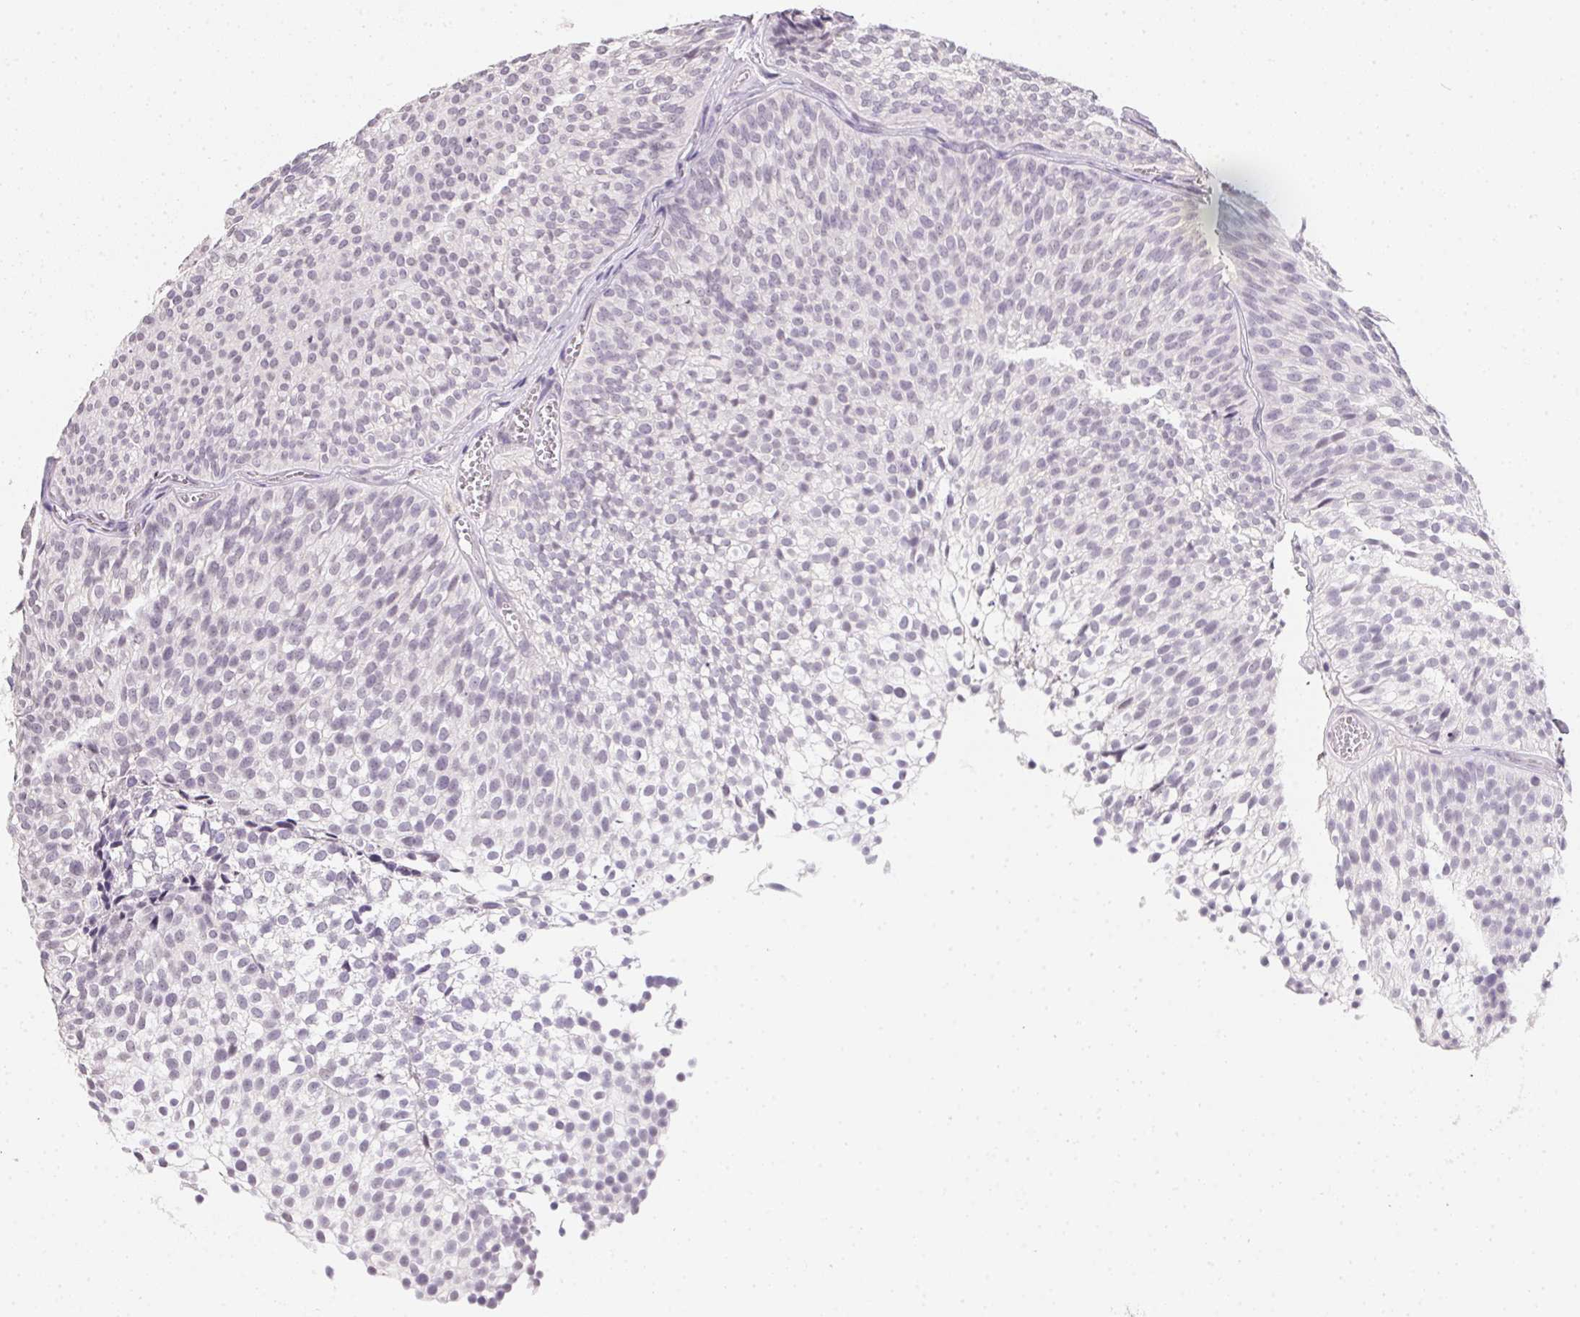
{"staining": {"intensity": "negative", "quantity": "none", "location": "none"}, "tissue": "urothelial cancer", "cell_type": "Tumor cells", "image_type": "cancer", "snomed": [{"axis": "morphology", "description": "Urothelial carcinoma, Low grade"}, {"axis": "topography", "description": "Urinary bladder"}], "caption": "This is a photomicrograph of immunohistochemistry staining of low-grade urothelial carcinoma, which shows no positivity in tumor cells.", "gene": "SLC6A18", "patient": {"sex": "male", "age": 91}}